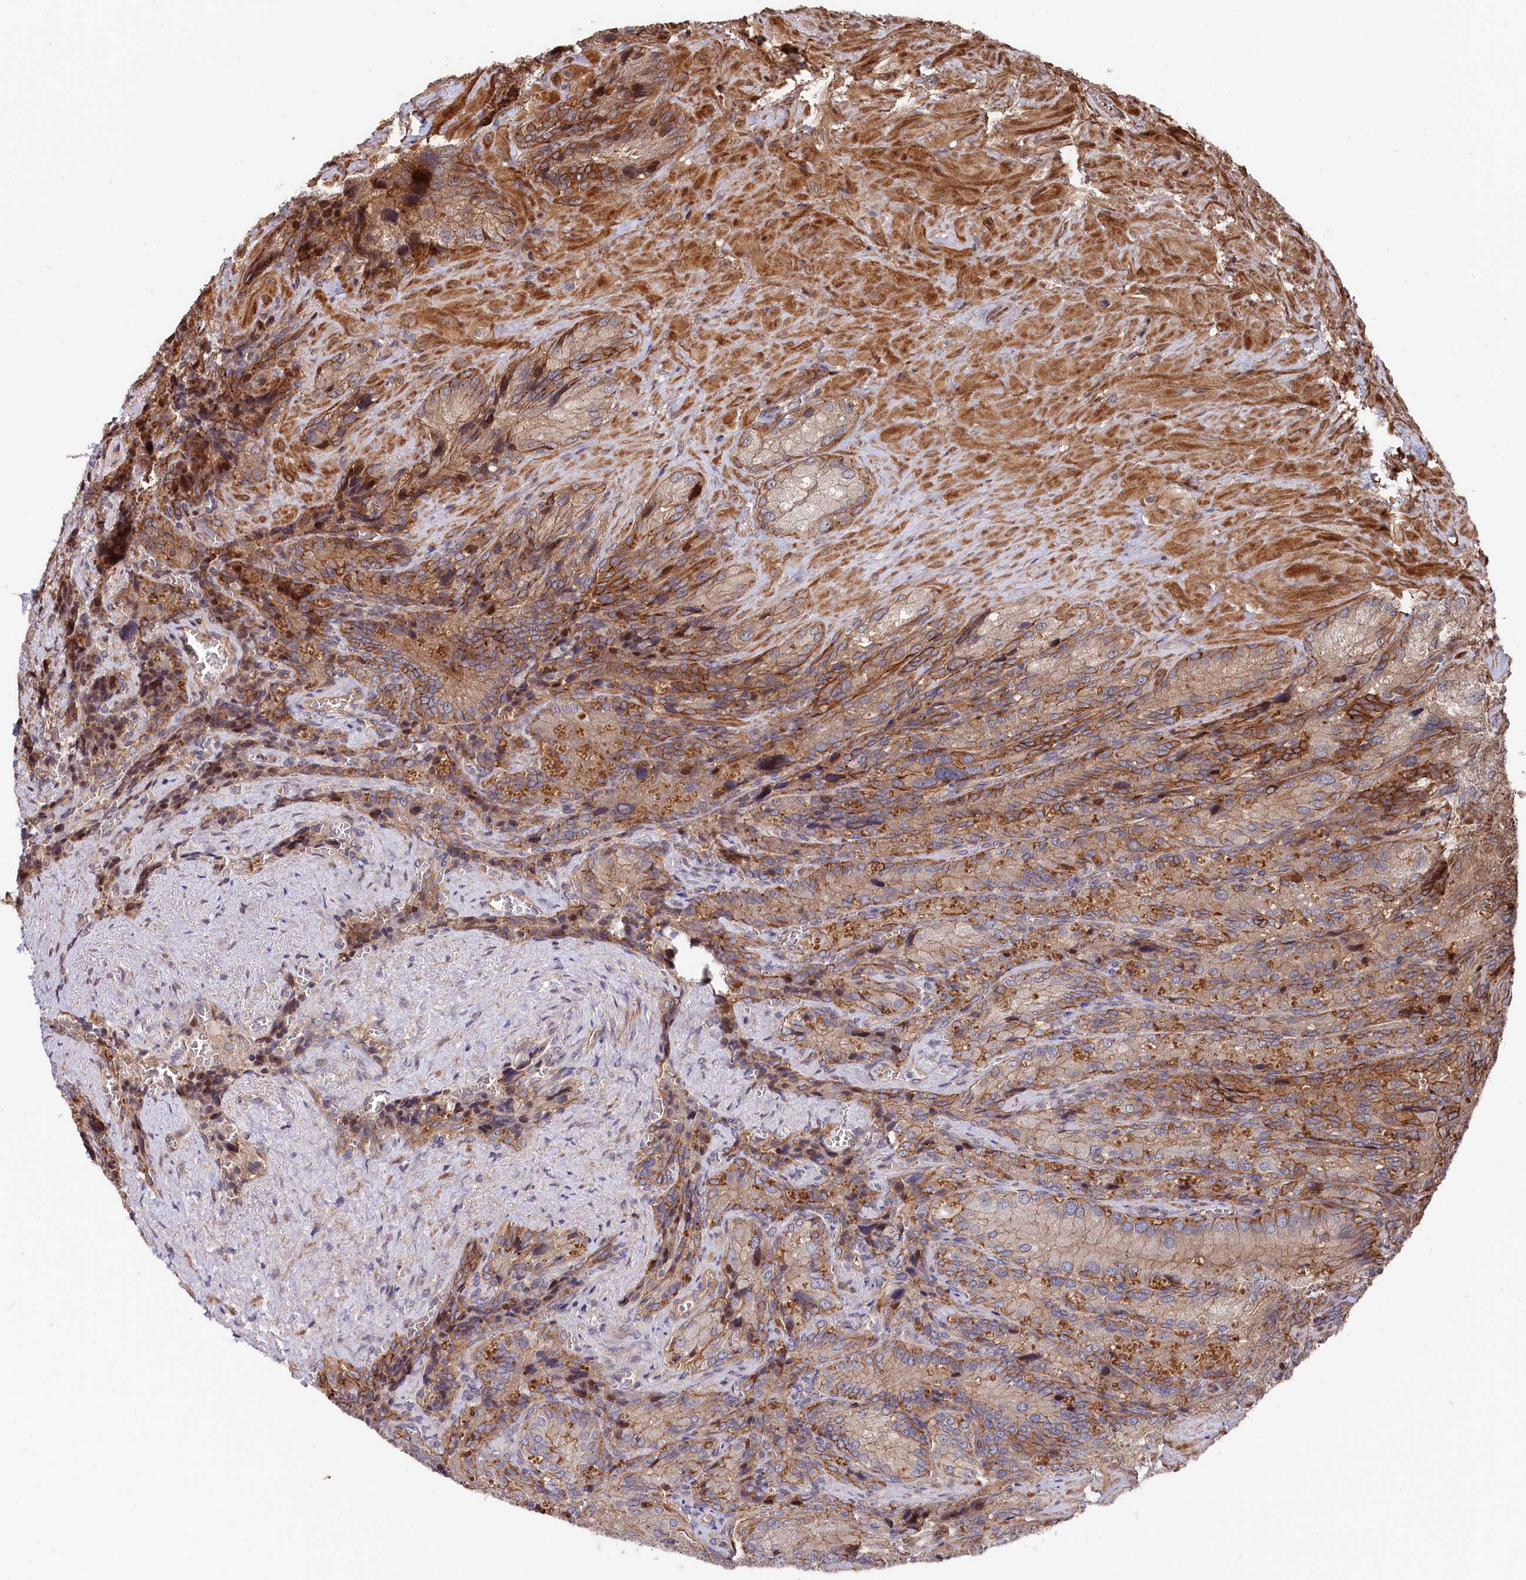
{"staining": {"intensity": "strong", "quantity": "25%-75%", "location": "cytoplasmic/membranous"}, "tissue": "seminal vesicle", "cell_type": "Glandular cells", "image_type": "normal", "snomed": [{"axis": "morphology", "description": "Normal tissue, NOS"}, {"axis": "topography", "description": "Seminal veicle"}], "caption": "The immunohistochemical stain labels strong cytoplasmic/membranous staining in glandular cells of normal seminal vesicle.", "gene": "TNKS1BP1", "patient": {"sex": "male", "age": 62}}